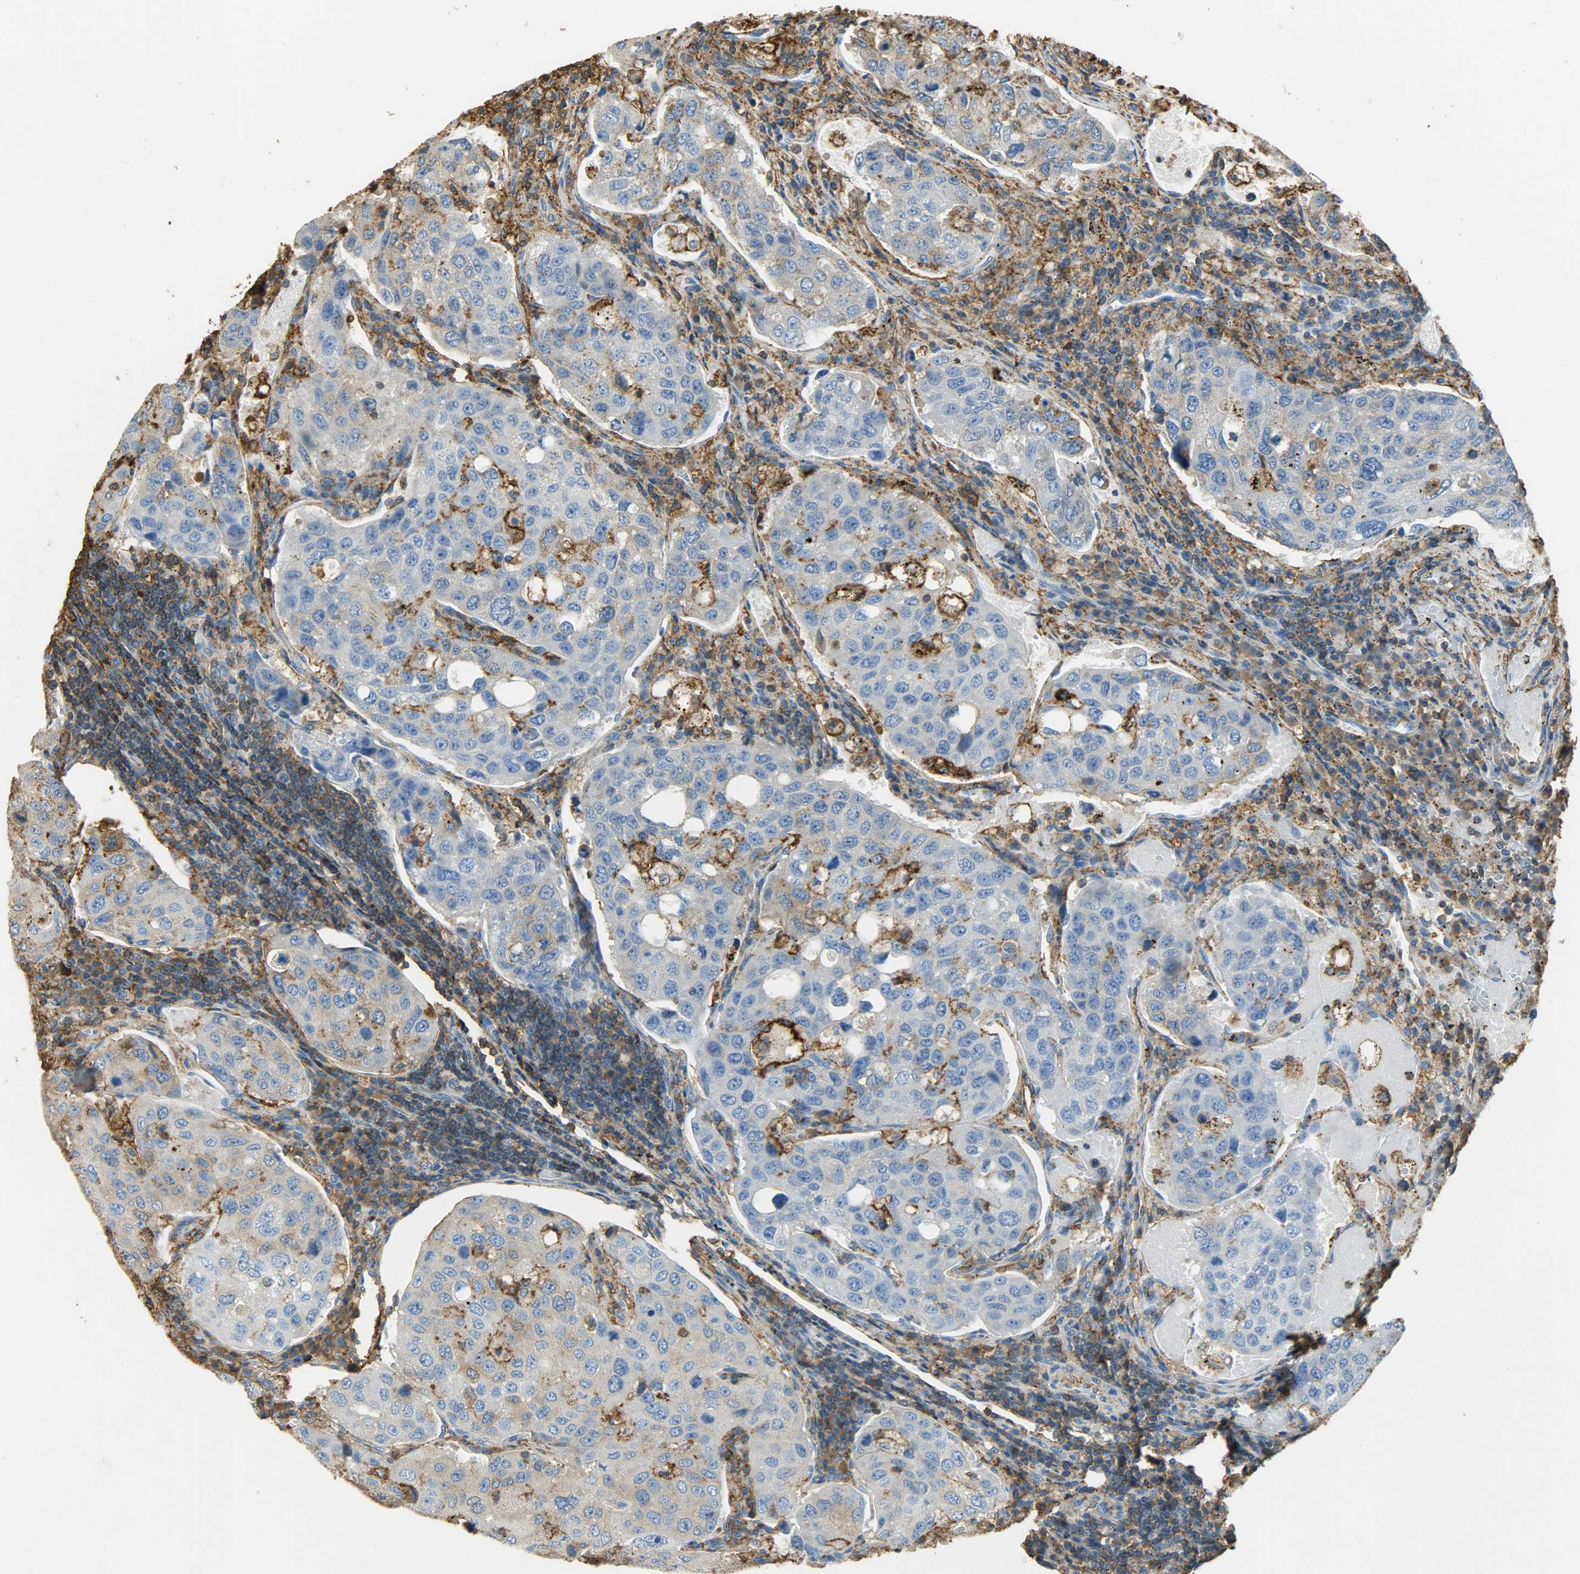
{"staining": {"intensity": "moderate", "quantity": "<25%", "location": "cytoplasmic/membranous"}, "tissue": "urothelial cancer", "cell_type": "Tumor cells", "image_type": "cancer", "snomed": [{"axis": "morphology", "description": "Urothelial carcinoma, High grade"}, {"axis": "topography", "description": "Lymph node"}, {"axis": "topography", "description": "Urinary bladder"}], "caption": "Tumor cells reveal moderate cytoplasmic/membranous expression in approximately <25% of cells in high-grade urothelial carcinoma.", "gene": "ANXA6", "patient": {"sex": "male", "age": 51}}